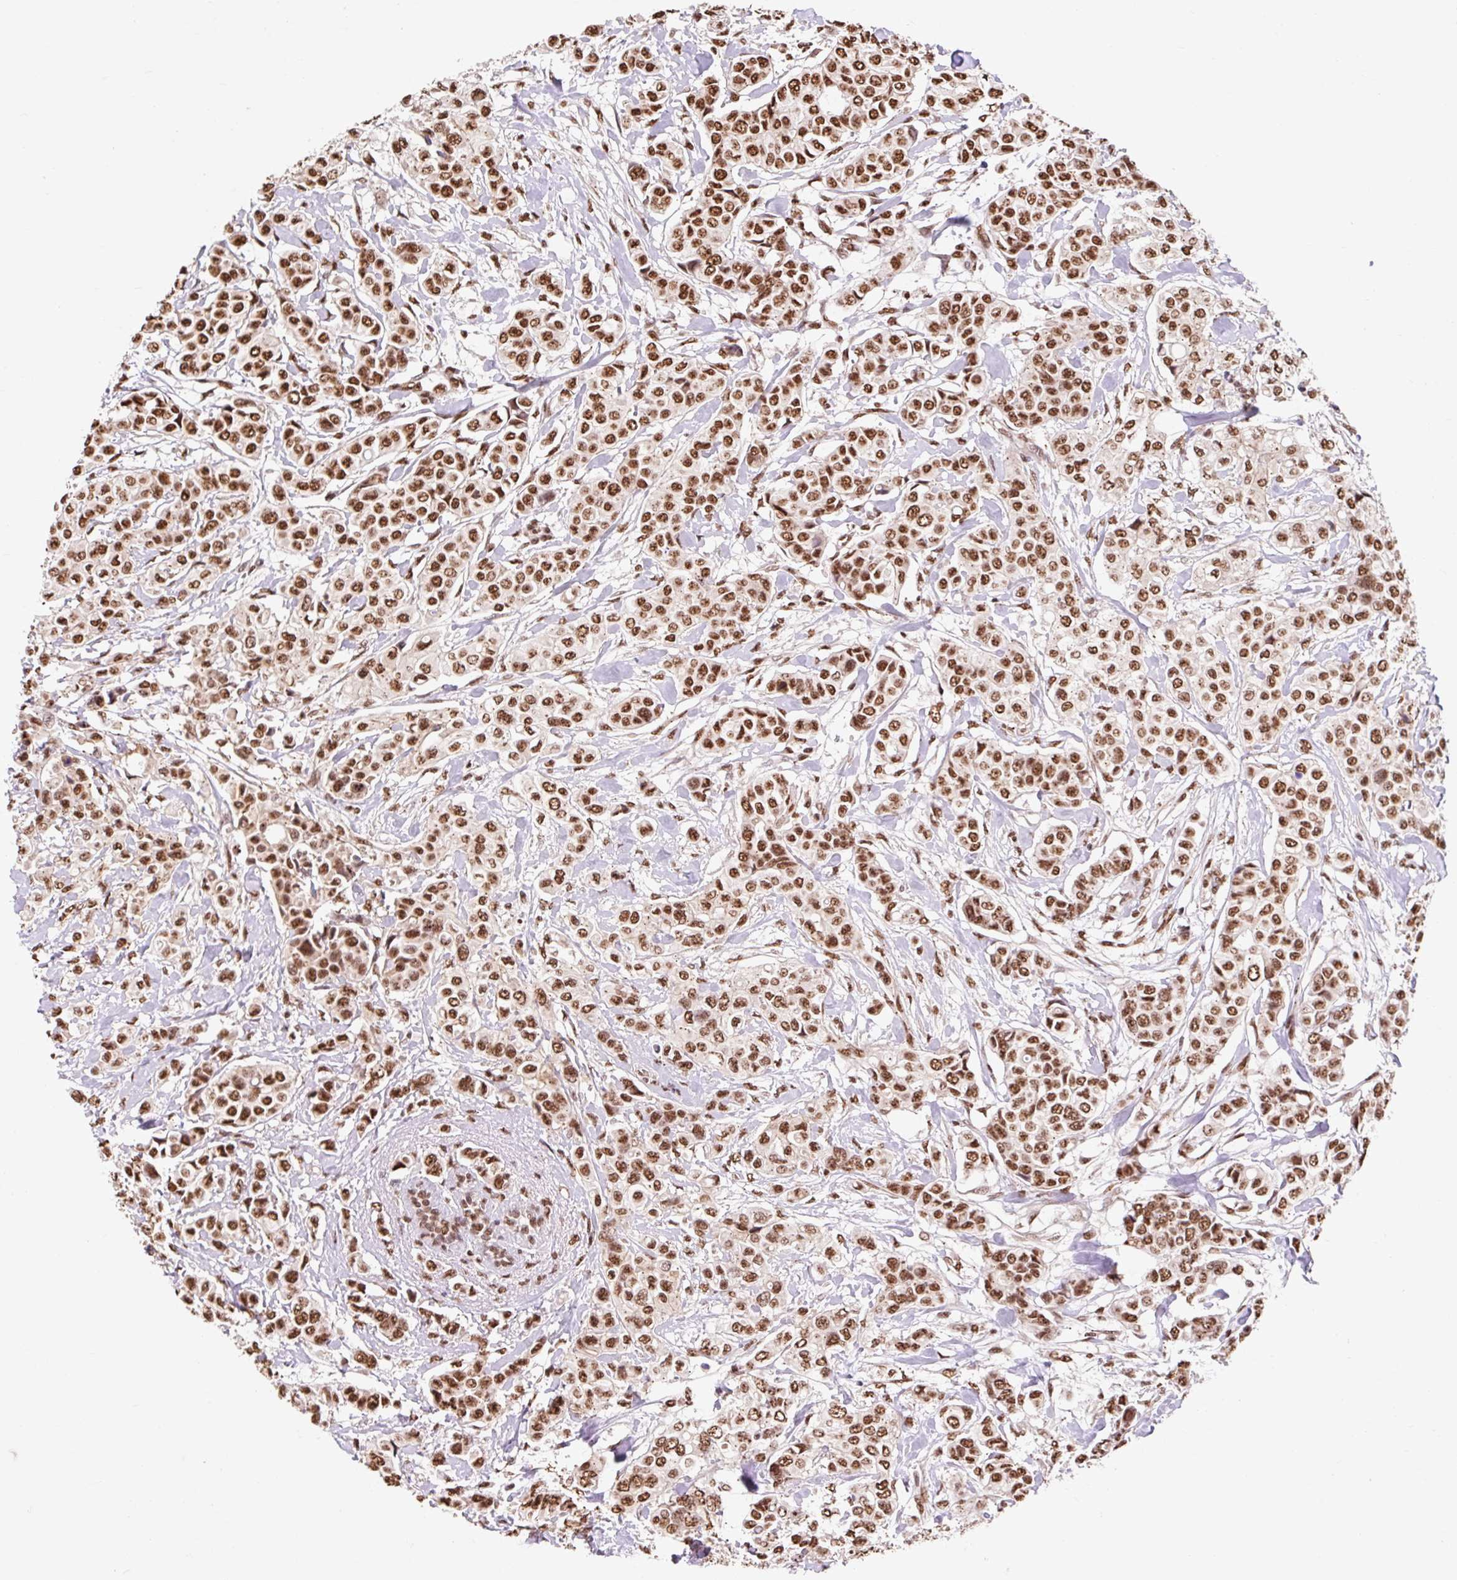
{"staining": {"intensity": "strong", "quantity": ">75%", "location": "nuclear"}, "tissue": "breast cancer", "cell_type": "Tumor cells", "image_type": "cancer", "snomed": [{"axis": "morphology", "description": "Lobular carcinoma"}, {"axis": "topography", "description": "Breast"}], "caption": "Tumor cells reveal strong nuclear staining in approximately >75% of cells in breast lobular carcinoma.", "gene": "BICRA", "patient": {"sex": "female", "age": 51}}